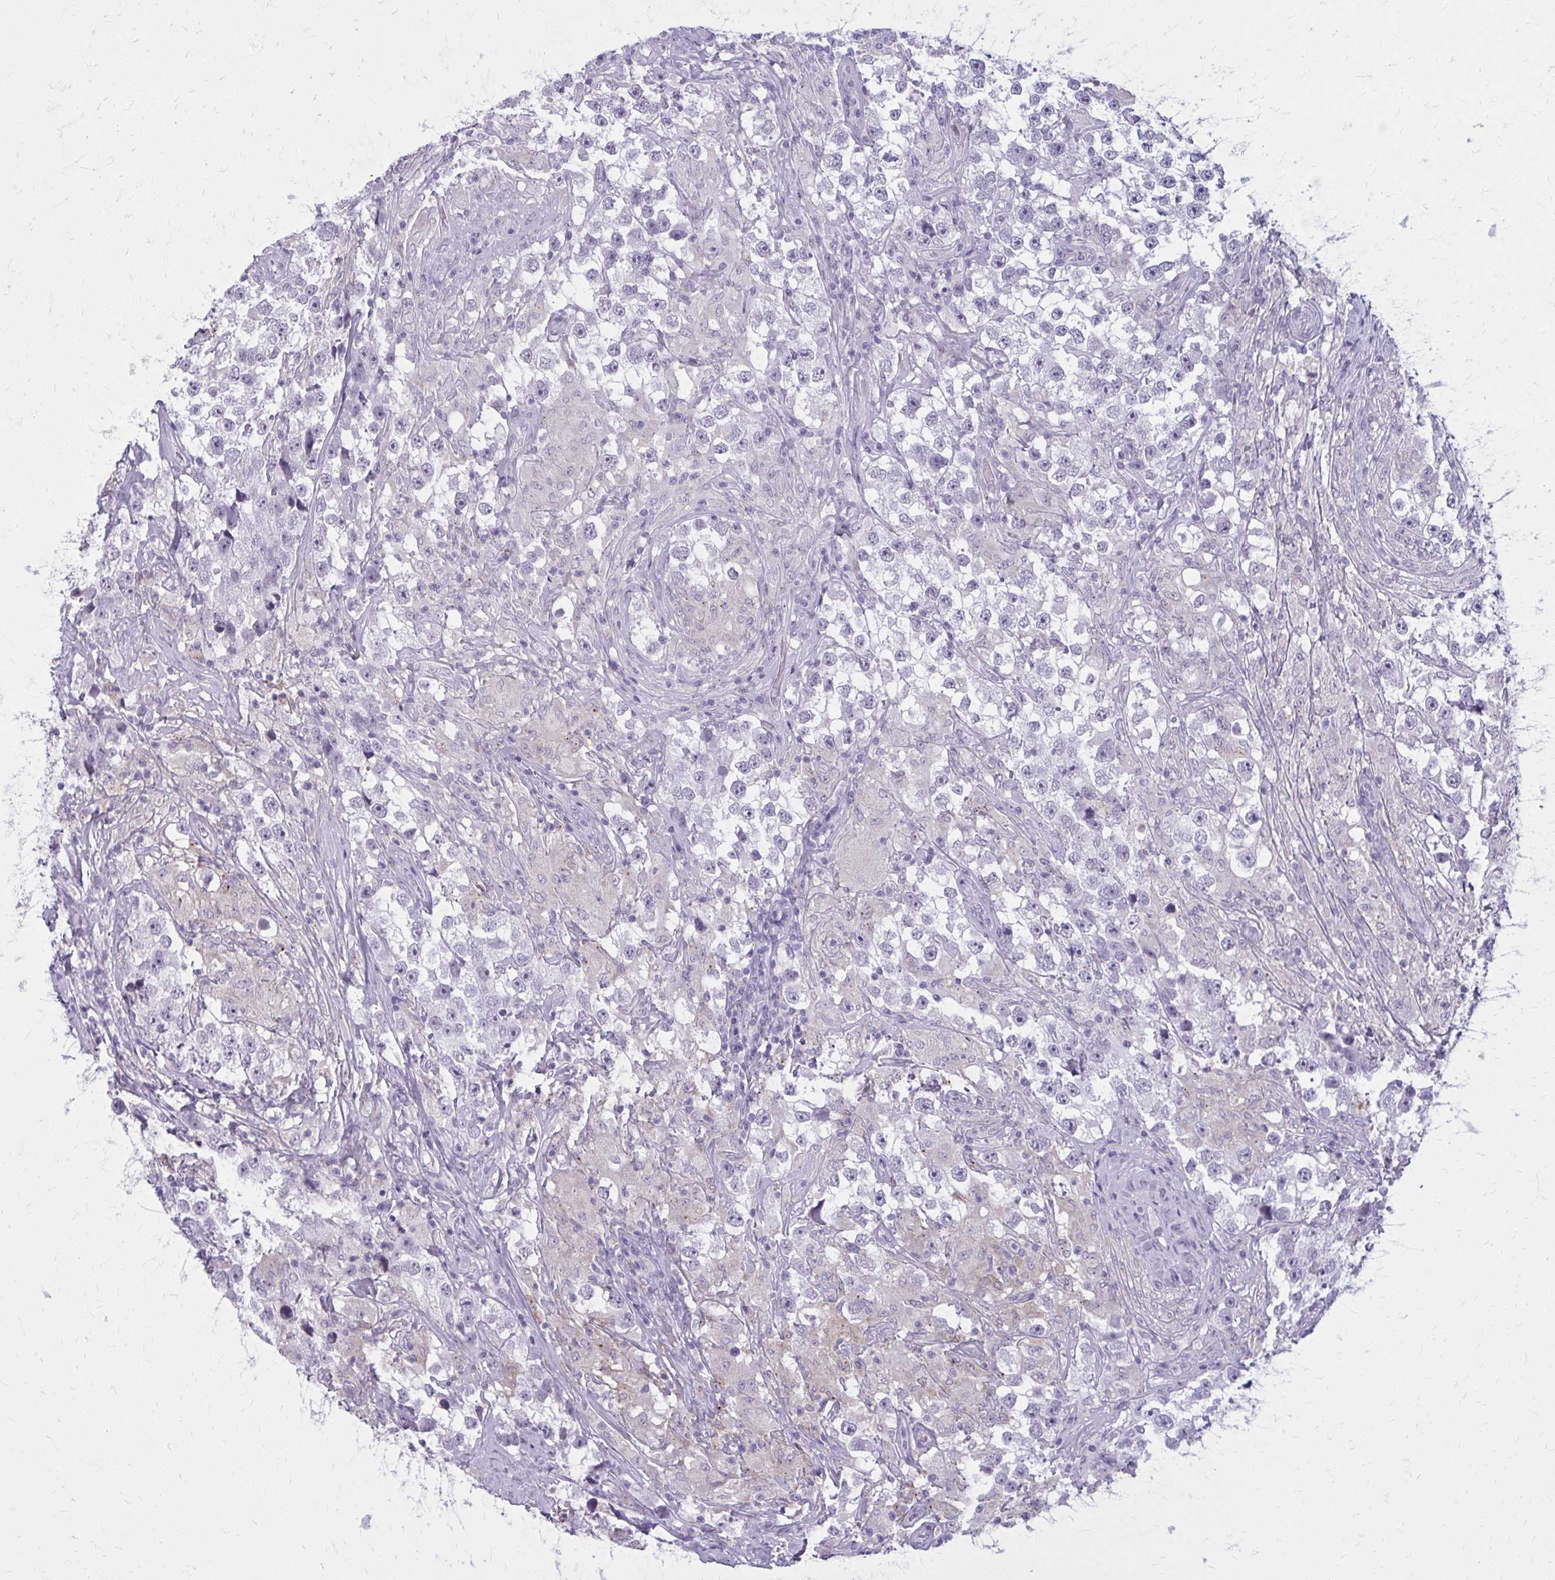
{"staining": {"intensity": "negative", "quantity": "none", "location": "none"}, "tissue": "testis cancer", "cell_type": "Tumor cells", "image_type": "cancer", "snomed": [{"axis": "morphology", "description": "Seminoma, NOS"}, {"axis": "topography", "description": "Testis"}], "caption": "Testis cancer stained for a protein using immunohistochemistry shows no staining tumor cells.", "gene": "CARD9", "patient": {"sex": "male", "age": 46}}